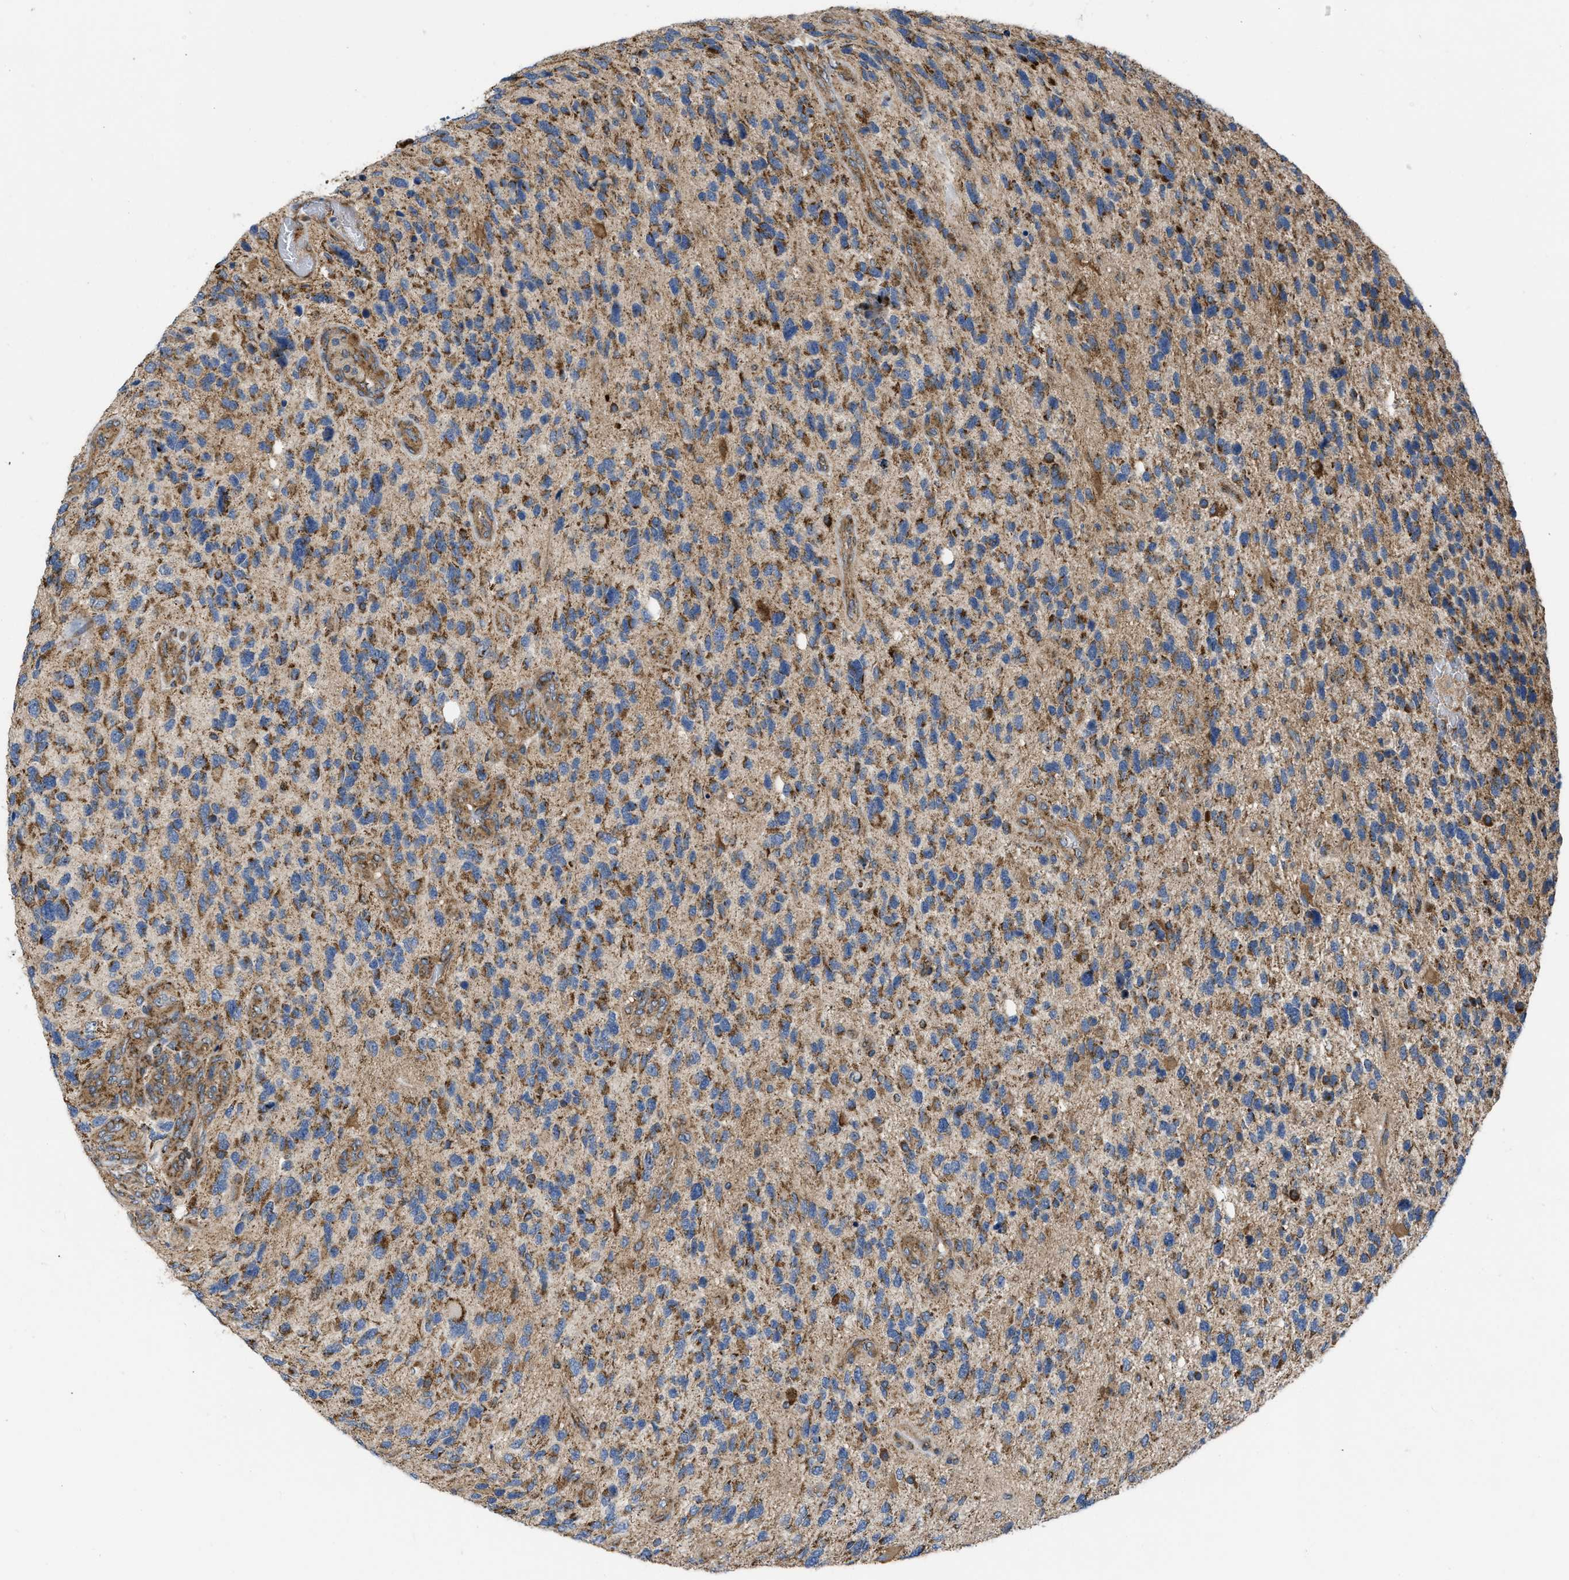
{"staining": {"intensity": "moderate", "quantity": ">75%", "location": "cytoplasmic/membranous"}, "tissue": "glioma", "cell_type": "Tumor cells", "image_type": "cancer", "snomed": [{"axis": "morphology", "description": "Glioma, malignant, High grade"}, {"axis": "topography", "description": "Brain"}], "caption": "Glioma stained for a protein shows moderate cytoplasmic/membranous positivity in tumor cells.", "gene": "OPTN", "patient": {"sex": "female", "age": 58}}